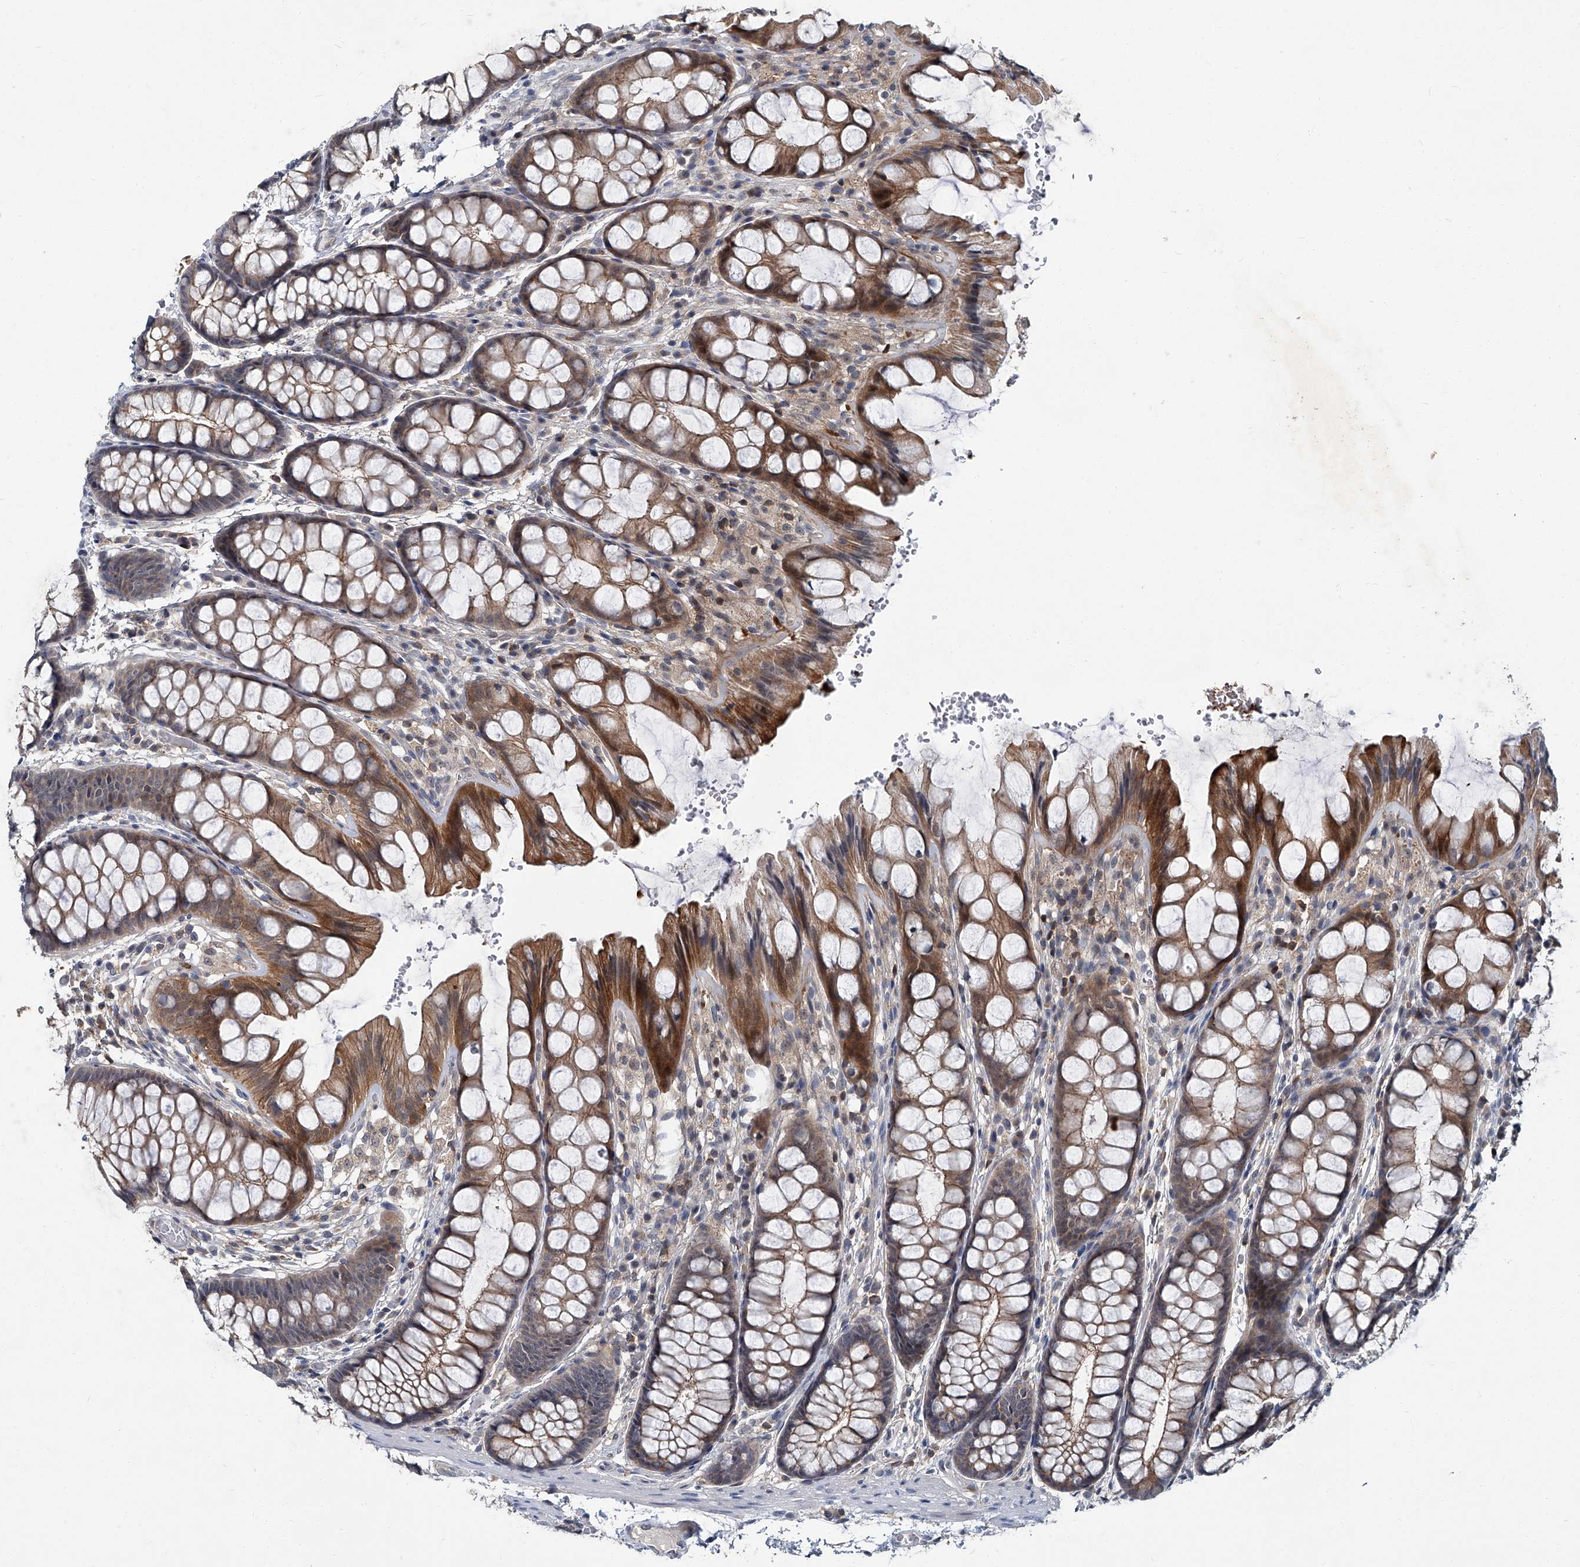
{"staining": {"intensity": "weak", "quantity": ">75%", "location": "cytoplasmic/membranous"}, "tissue": "colon", "cell_type": "Endothelial cells", "image_type": "normal", "snomed": [{"axis": "morphology", "description": "Normal tissue, NOS"}, {"axis": "topography", "description": "Colon"}], "caption": "An immunohistochemistry (IHC) histopathology image of normal tissue is shown. Protein staining in brown highlights weak cytoplasmic/membranous positivity in colon within endothelial cells. (Stains: DAB in brown, nuclei in blue, Microscopy: brightfield microscopy at high magnification).", "gene": "AKNAD1", "patient": {"sex": "male", "age": 47}}